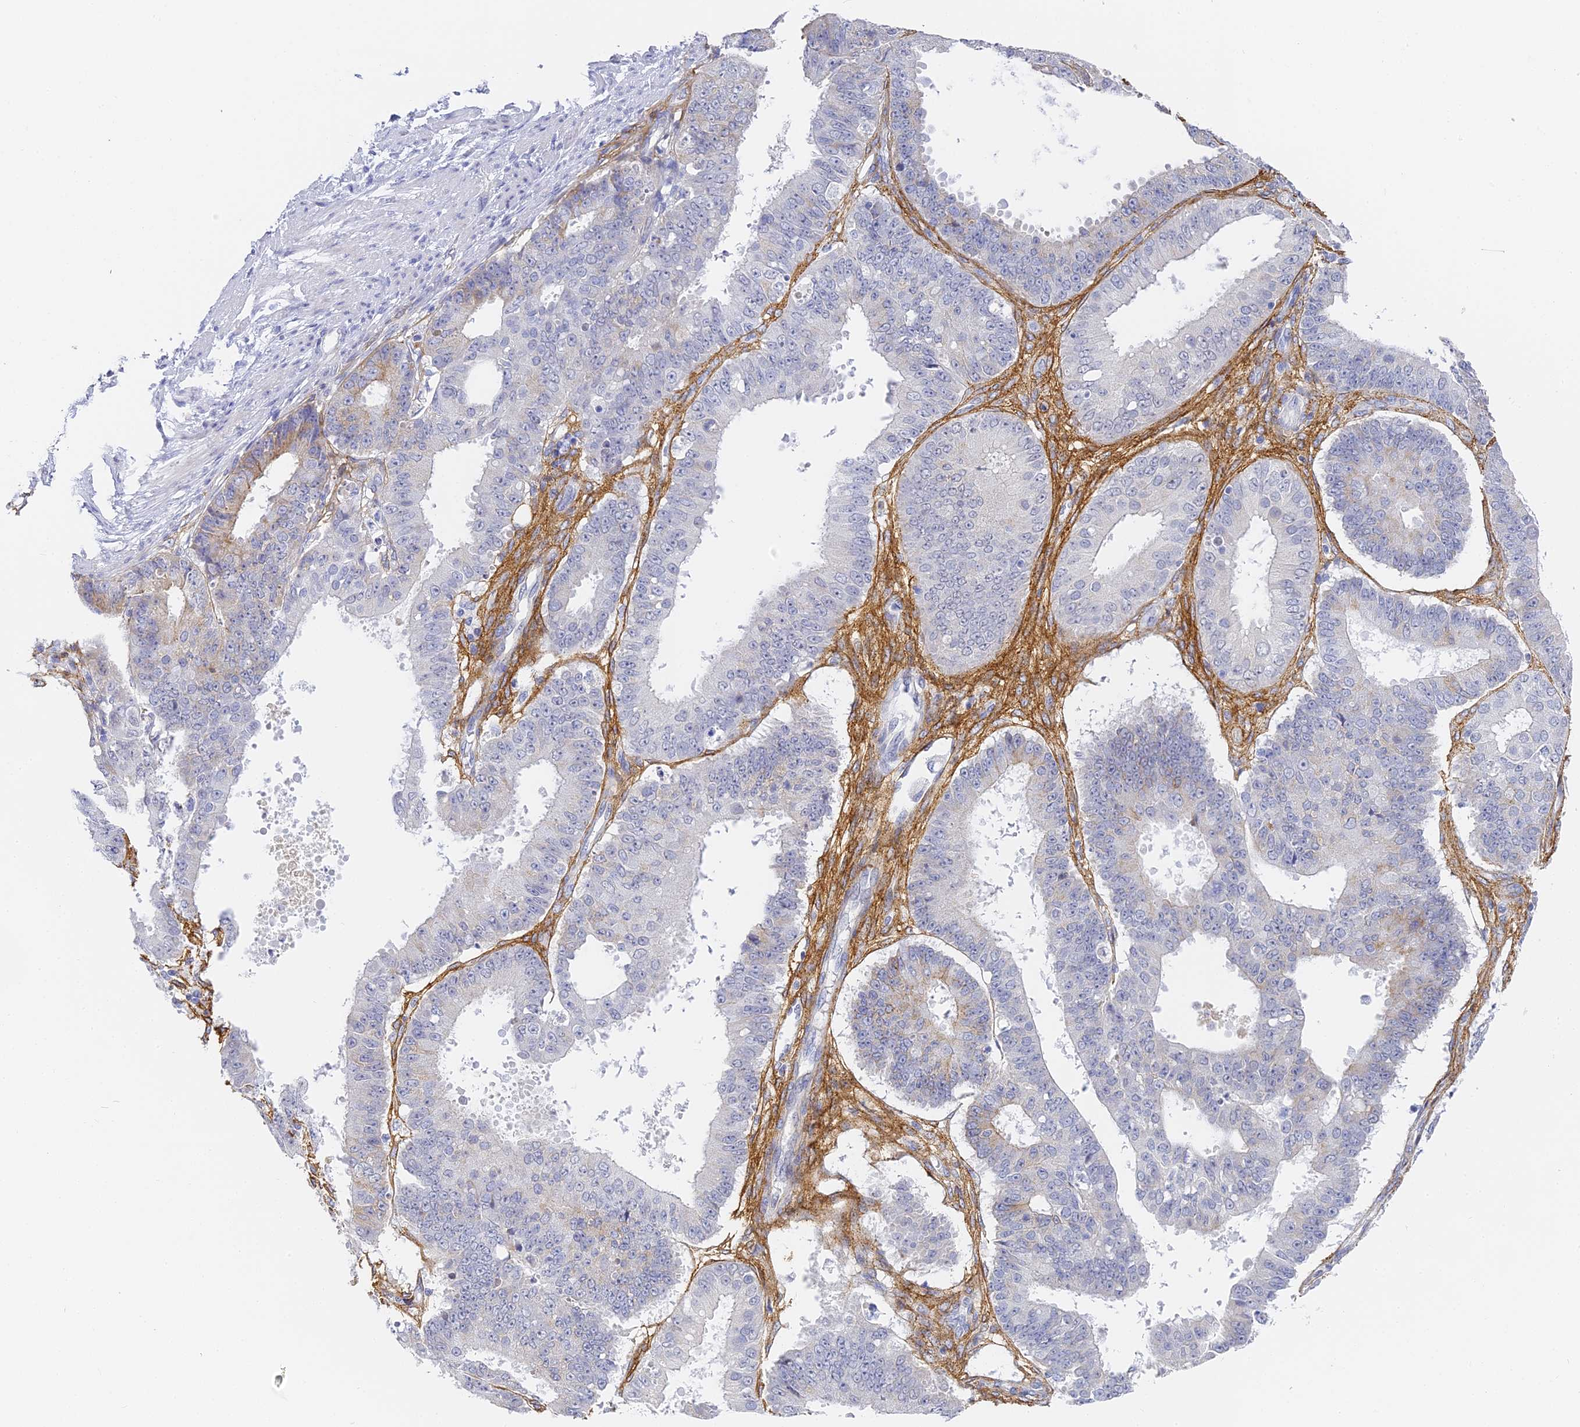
{"staining": {"intensity": "weak", "quantity": "<25%", "location": "cytoplasmic/membranous"}, "tissue": "ovarian cancer", "cell_type": "Tumor cells", "image_type": "cancer", "snomed": [{"axis": "morphology", "description": "Carcinoma, endometroid"}, {"axis": "topography", "description": "Appendix"}, {"axis": "topography", "description": "Ovary"}], "caption": "This is a micrograph of immunohistochemistry staining of ovarian cancer, which shows no staining in tumor cells. (Stains: DAB immunohistochemistry with hematoxylin counter stain, Microscopy: brightfield microscopy at high magnification).", "gene": "GJA1", "patient": {"sex": "female", "age": 42}}